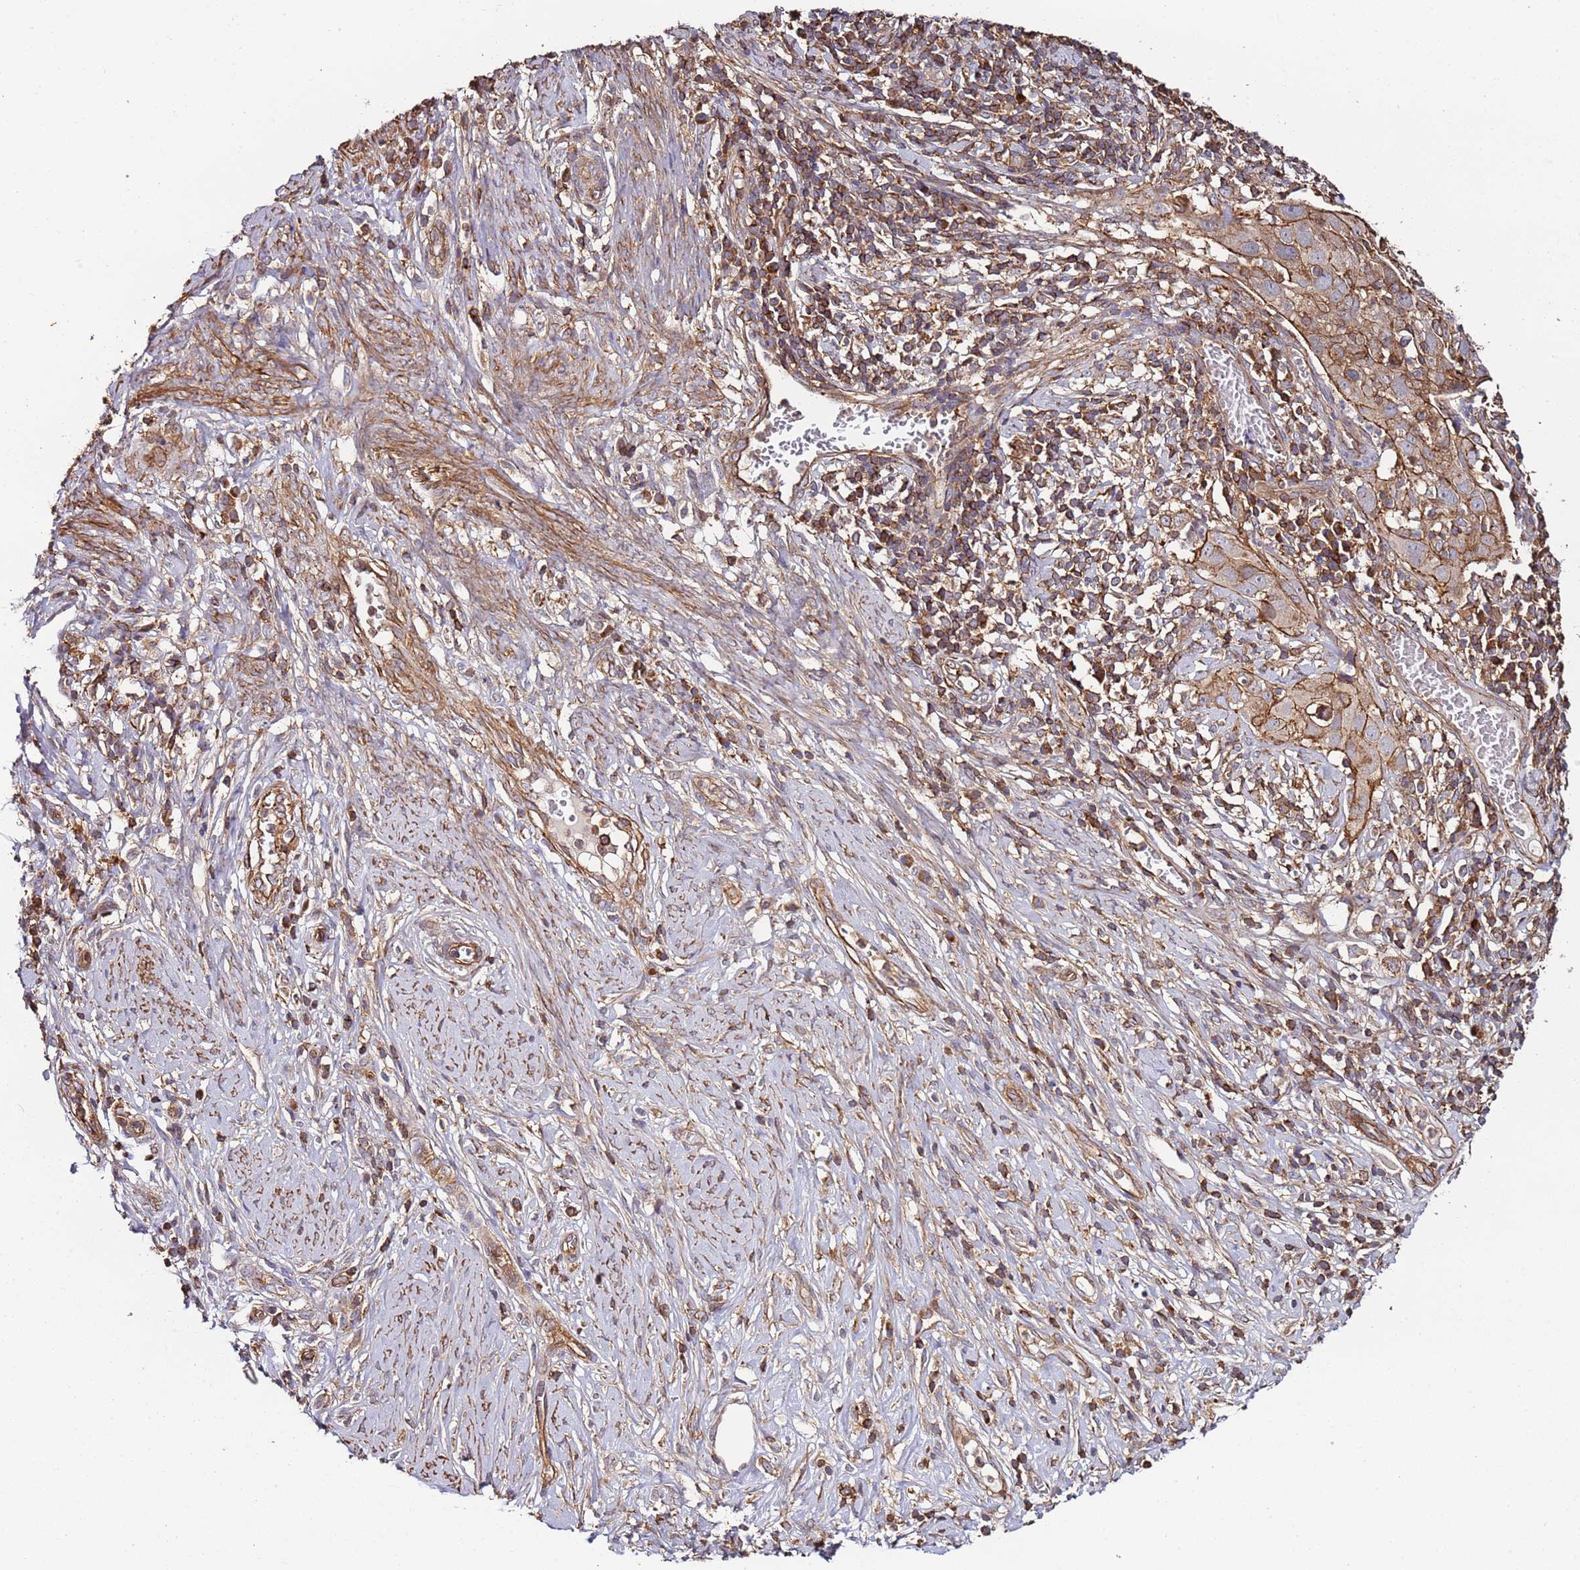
{"staining": {"intensity": "moderate", "quantity": "25%-75%", "location": "cytoplasmic/membranous"}, "tissue": "cervical cancer", "cell_type": "Tumor cells", "image_type": "cancer", "snomed": [{"axis": "morphology", "description": "Squamous cell carcinoma, NOS"}, {"axis": "topography", "description": "Cervix"}], "caption": "There is medium levels of moderate cytoplasmic/membranous staining in tumor cells of cervical cancer, as demonstrated by immunohistochemical staining (brown color).", "gene": "CYP2U1", "patient": {"sex": "female", "age": 31}}